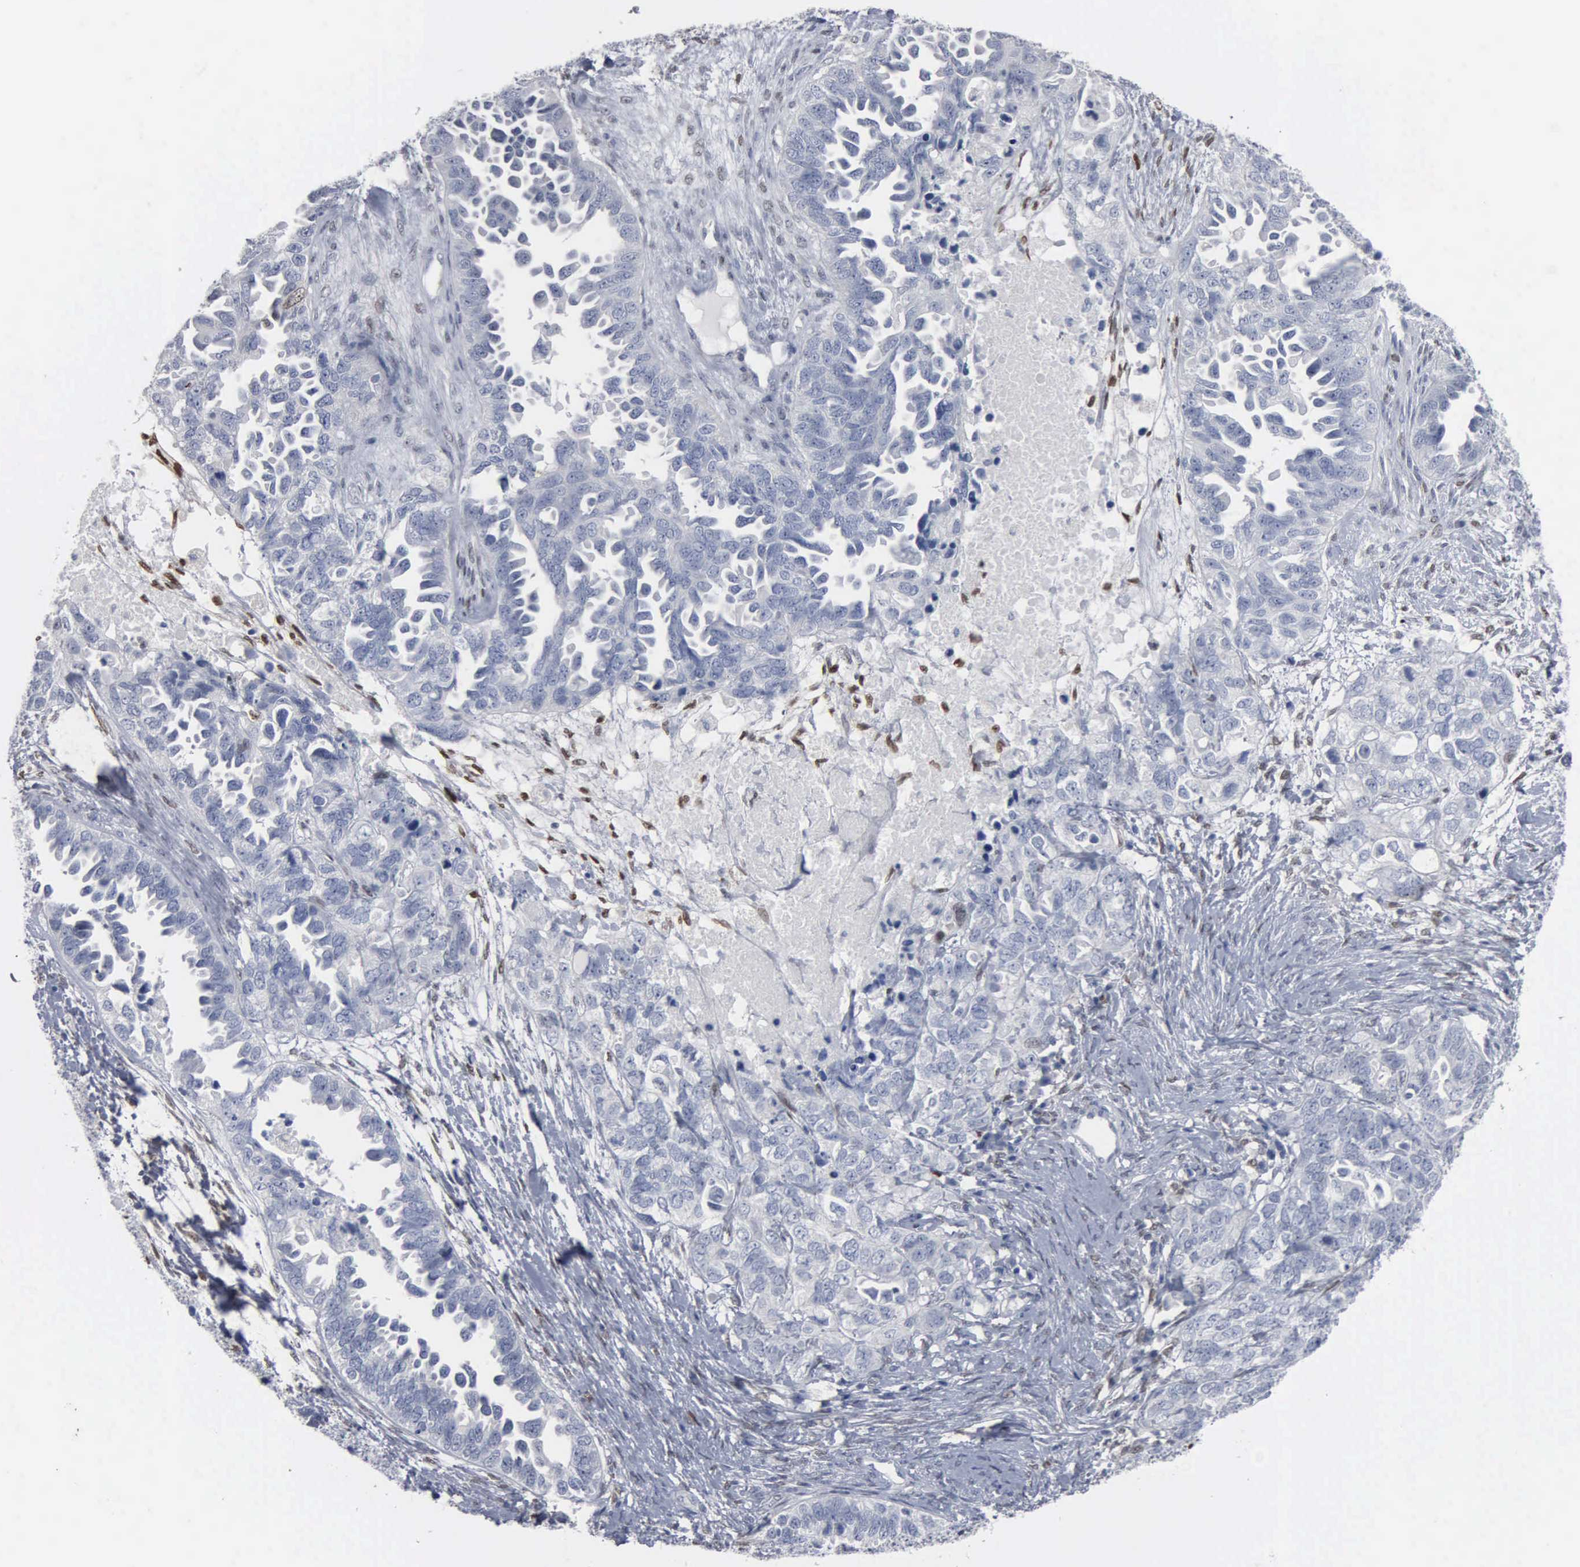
{"staining": {"intensity": "negative", "quantity": "none", "location": "none"}, "tissue": "ovarian cancer", "cell_type": "Tumor cells", "image_type": "cancer", "snomed": [{"axis": "morphology", "description": "Cystadenocarcinoma, serous, NOS"}, {"axis": "topography", "description": "Ovary"}], "caption": "High magnification brightfield microscopy of ovarian cancer (serous cystadenocarcinoma) stained with DAB (3,3'-diaminobenzidine) (brown) and counterstained with hematoxylin (blue): tumor cells show no significant expression.", "gene": "FGF2", "patient": {"sex": "female", "age": 82}}